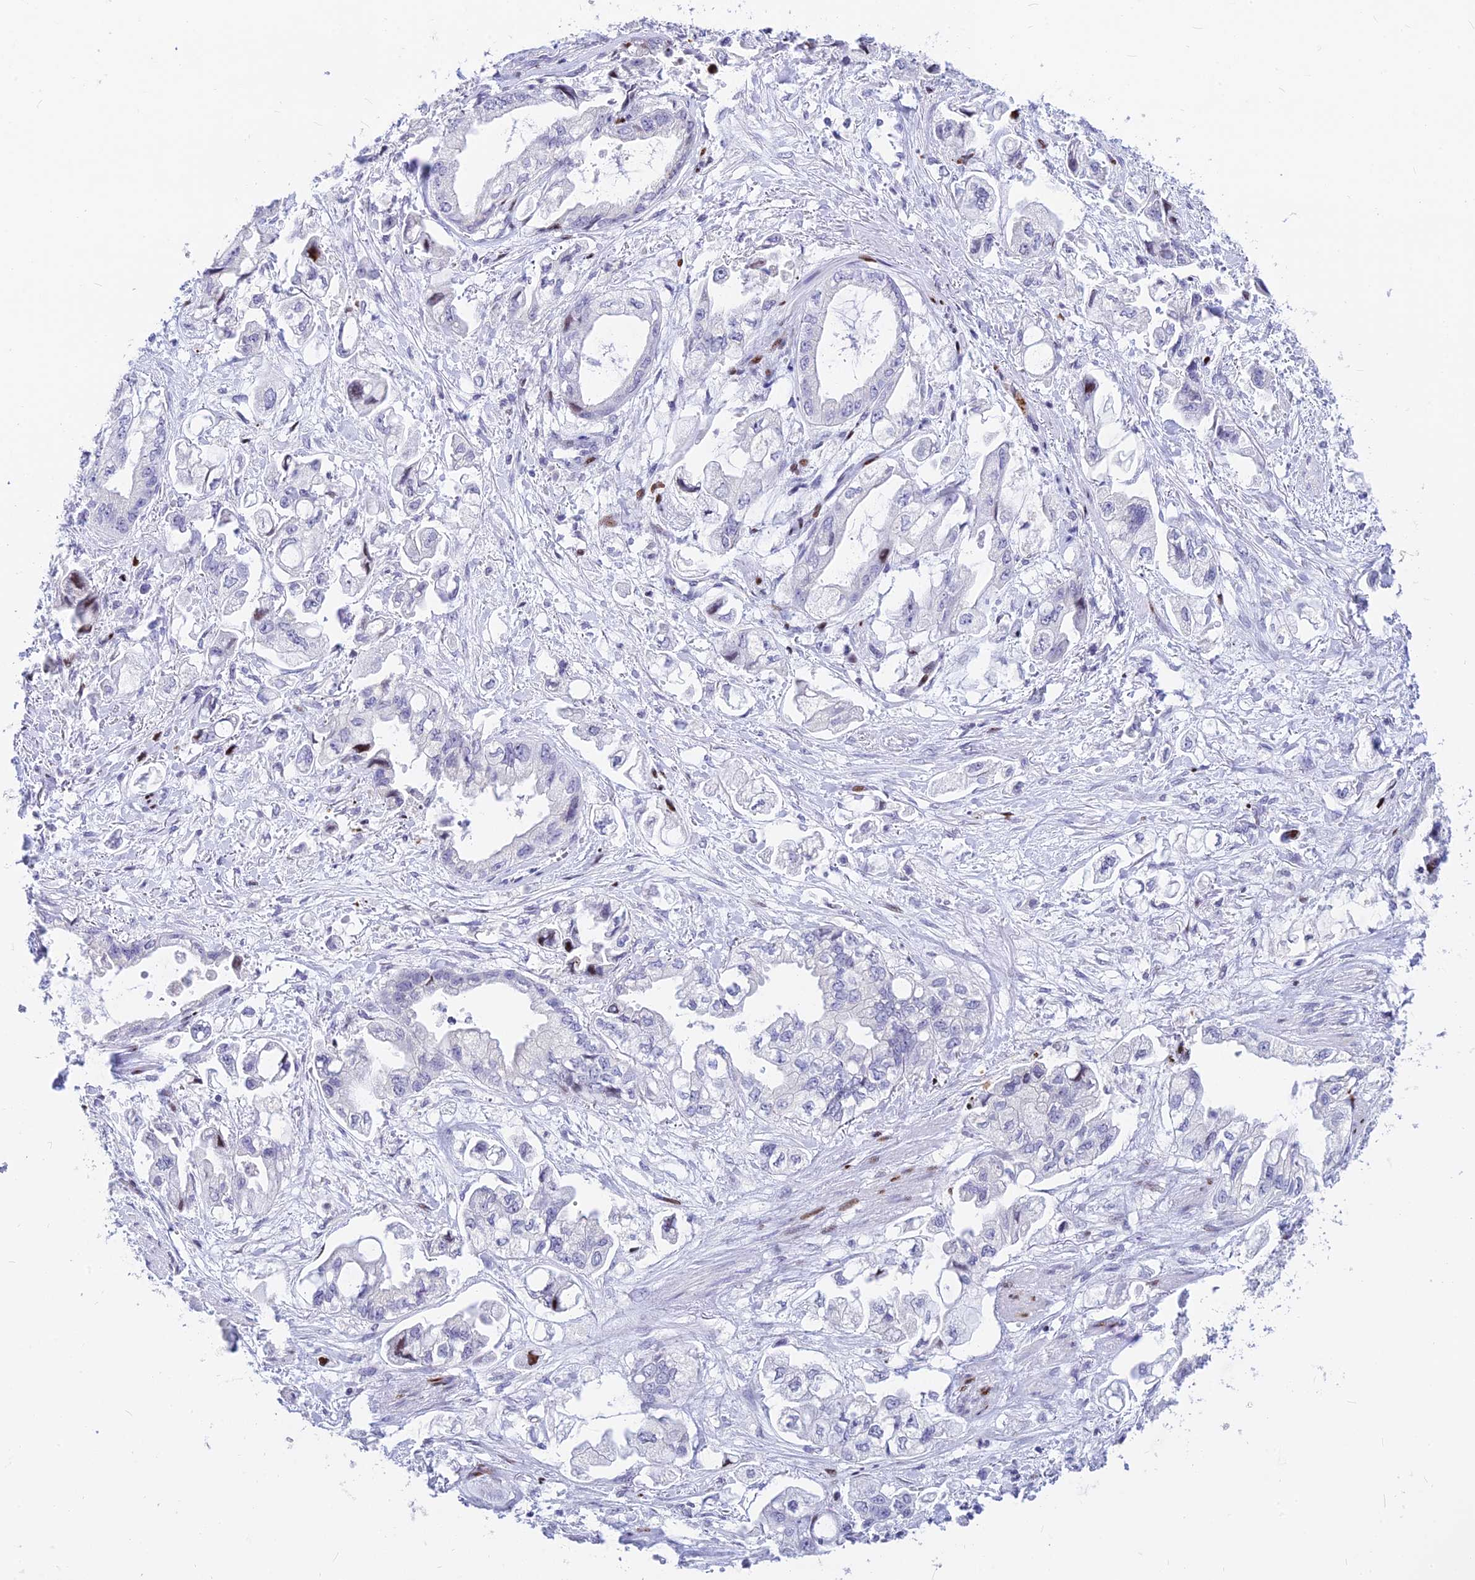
{"staining": {"intensity": "negative", "quantity": "none", "location": "none"}, "tissue": "stomach cancer", "cell_type": "Tumor cells", "image_type": "cancer", "snomed": [{"axis": "morphology", "description": "Adenocarcinoma, NOS"}, {"axis": "topography", "description": "Stomach"}], "caption": "Immunohistochemical staining of stomach cancer (adenocarcinoma) displays no significant staining in tumor cells. (DAB (3,3'-diaminobenzidine) immunohistochemistry (IHC) with hematoxylin counter stain).", "gene": "PRPS1", "patient": {"sex": "male", "age": 62}}